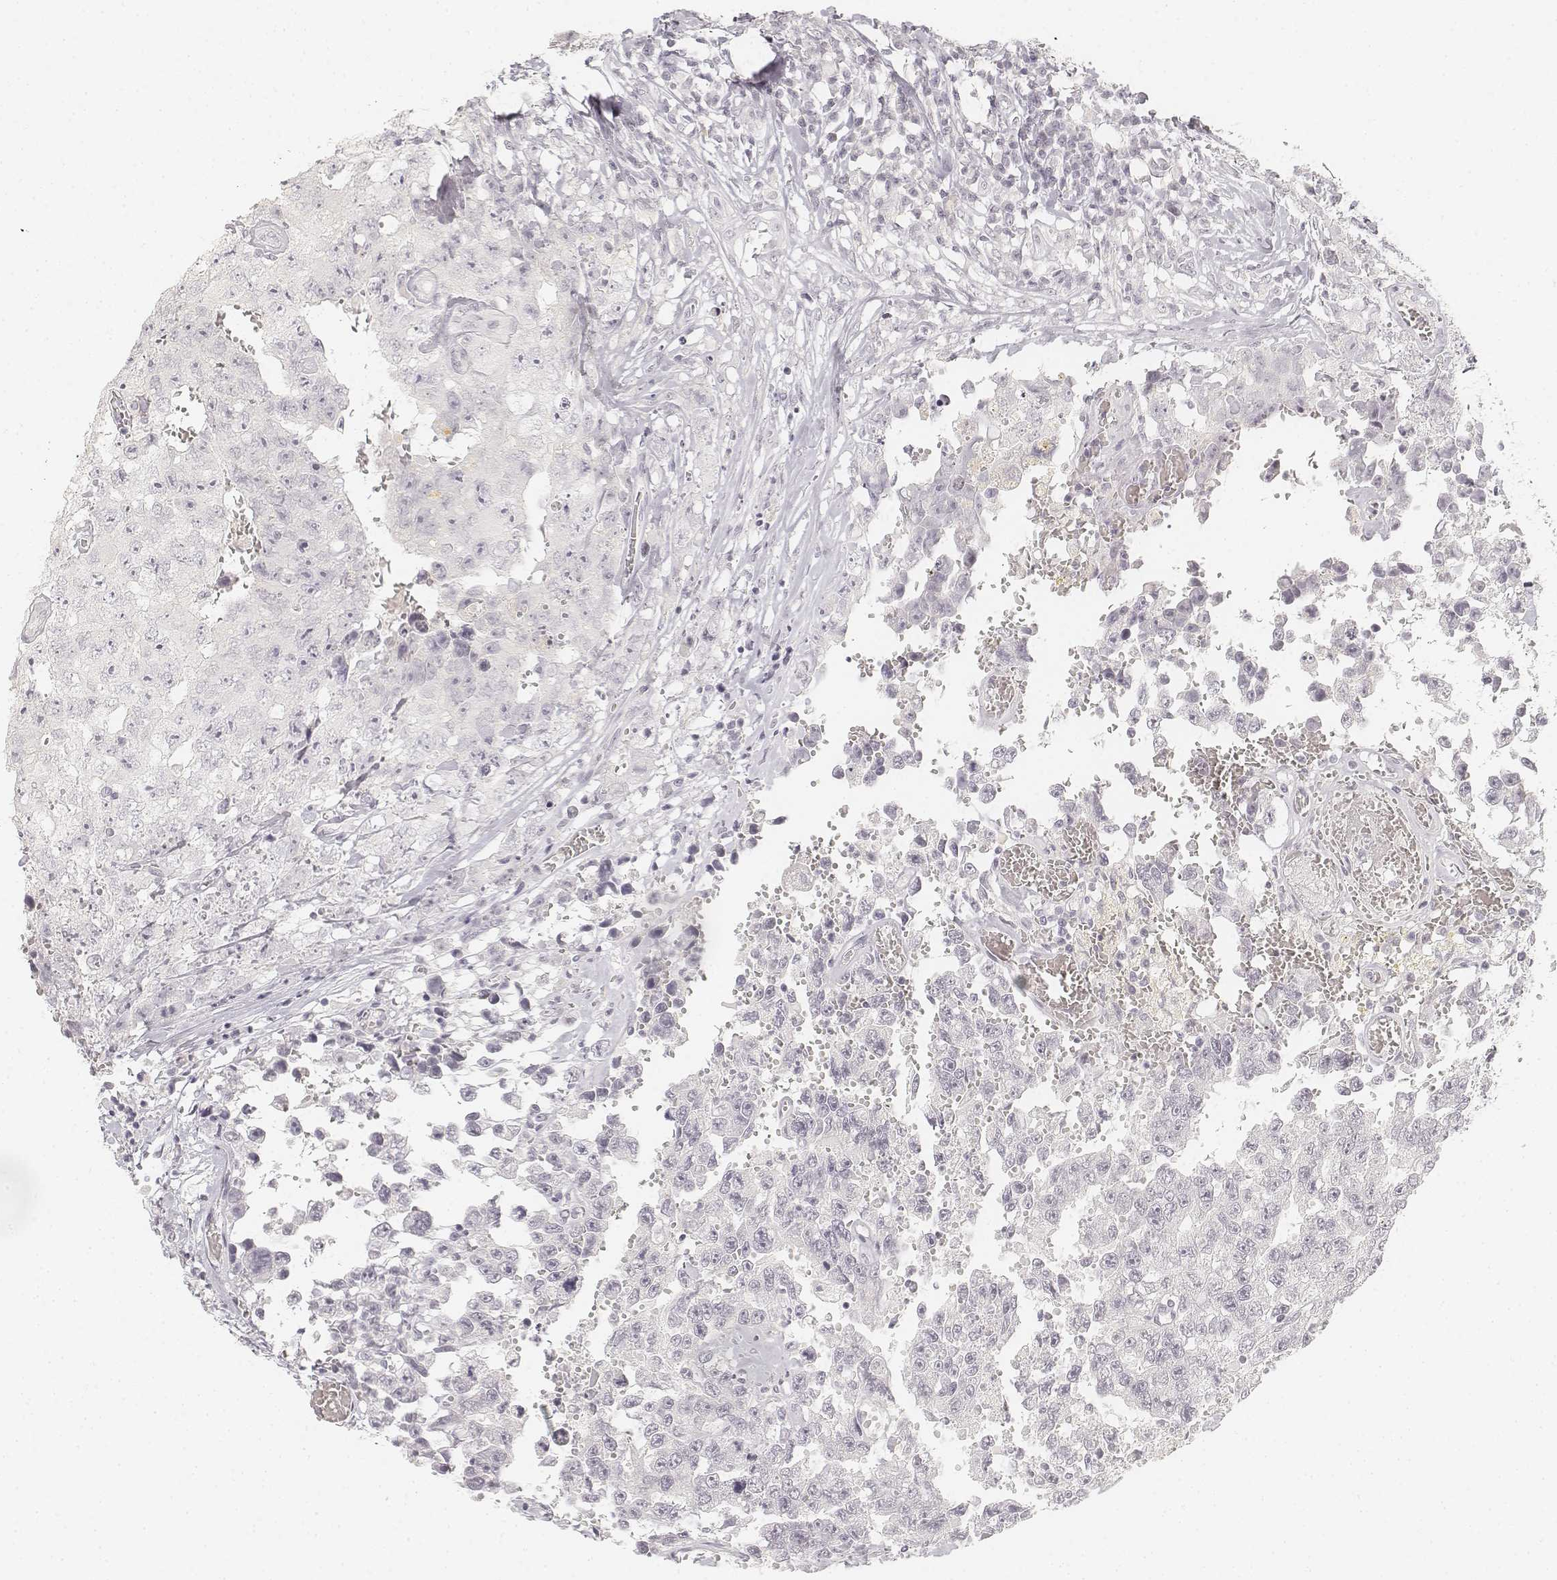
{"staining": {"intensity": "negative", "quantity": "none", "location": "none"}, "tissue": "testis cancer", "cell_type": "Tumor cells", "image_type": "cancer", "snomed": [{"axis": "morphology", "description": "Carcinoma, Embryonal, NOS"}, {"axis": "topography", "description": "Testis"}], "caption": "DAB (3,3'-diaminobenzidine) immunohistochemical staining of embryonal carcinoma (testis) displays no significant expression in tumor cells.", "gene": "DSG4", "patient": {"sex": "male", "age": 36}}